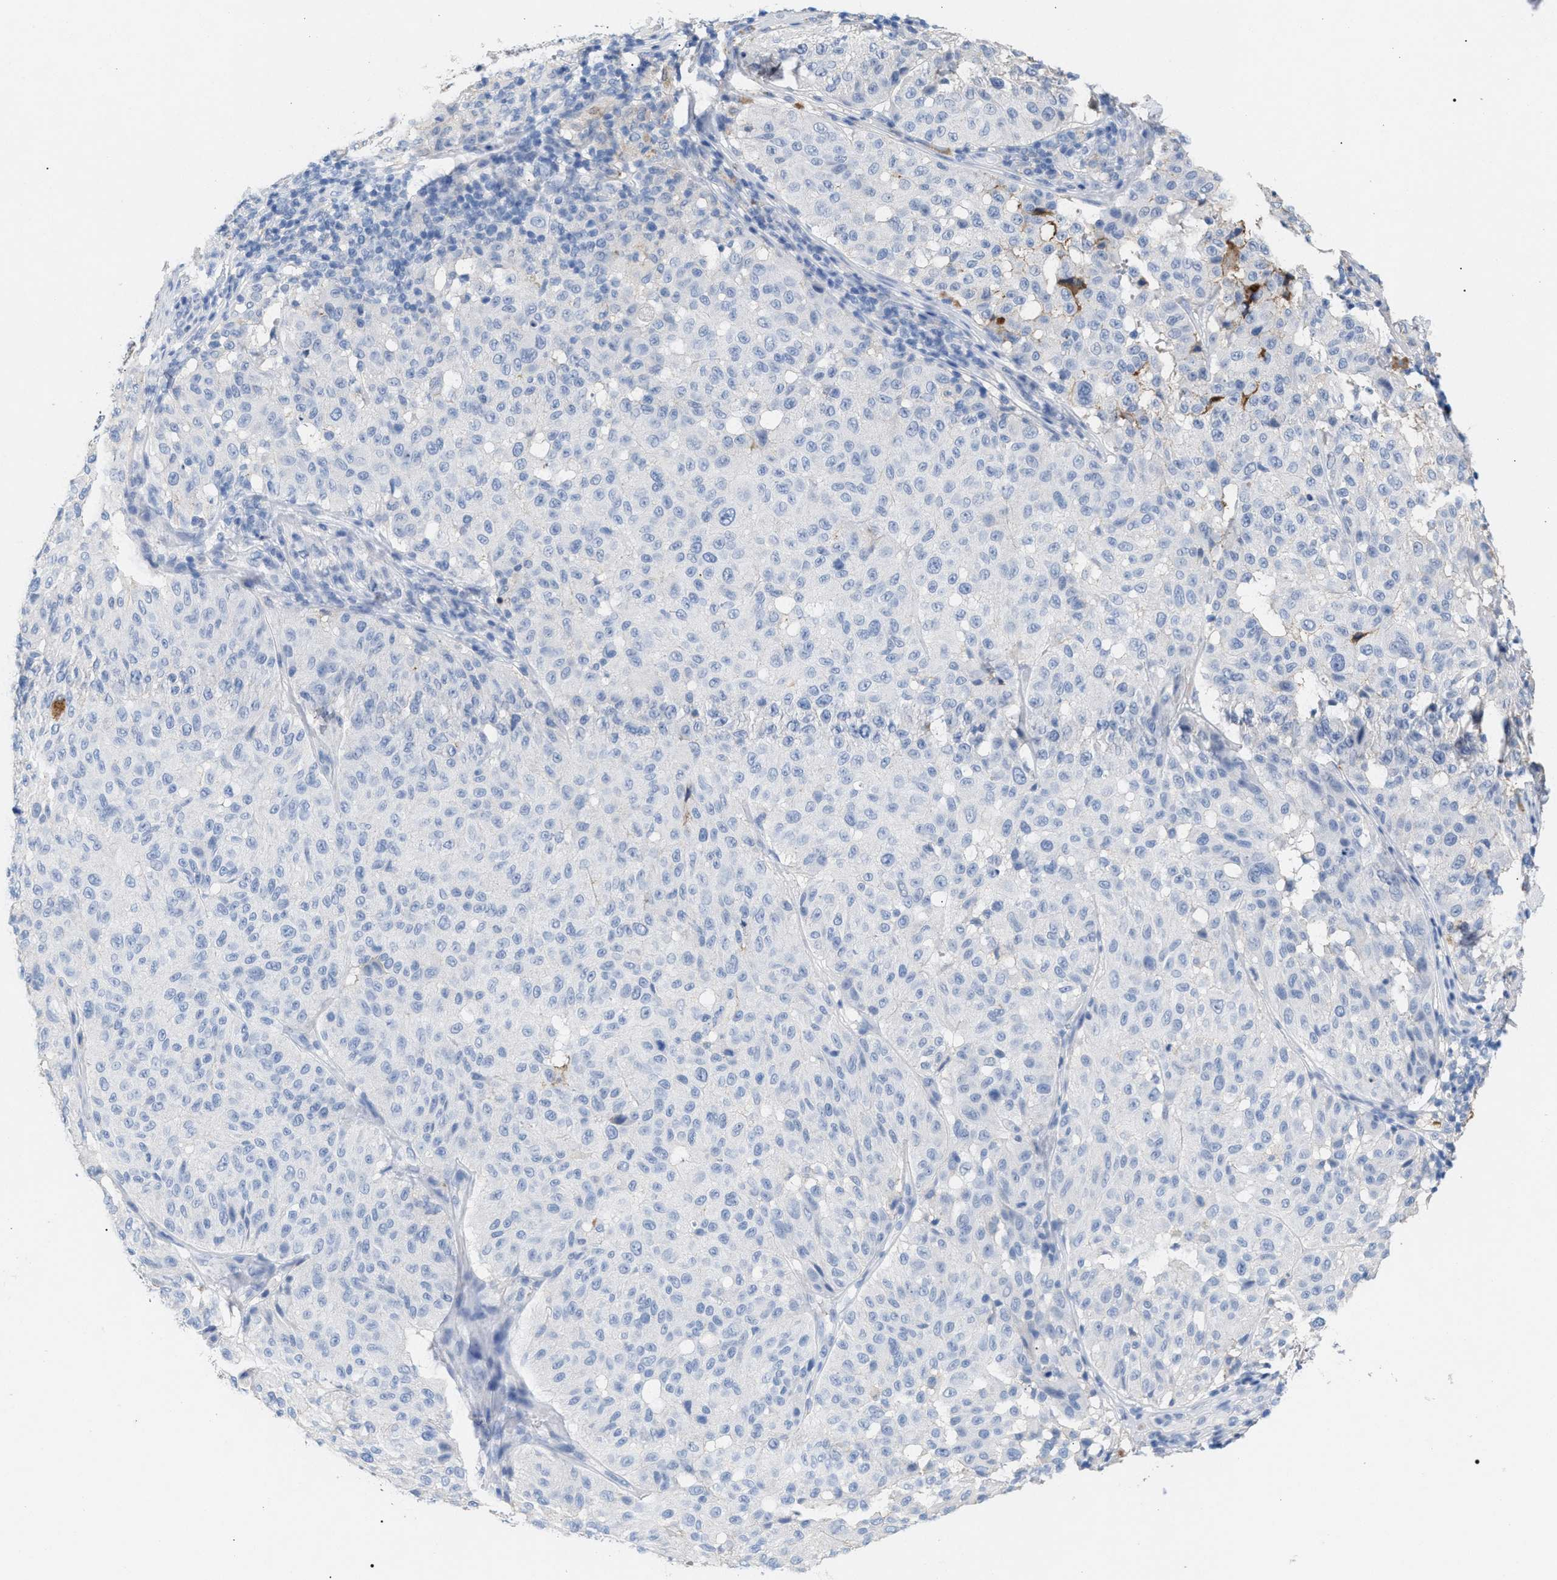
{"staining": {"intensity": "negative", "quantity": "none", "location": "none"}, "tissue": "melanoma", "cell_type": "Tumor cells", "image_type": "cancer", "snomed": [{"axis": "morphology", "description": "Malignant melanoma, NOS"}, {"axis": "topography", "description": "Skin"}], "caption": "Tumor cells show no significant expression in malignant melanoma.", "gene": "APOH", "patient": {"sex": "female", "age": 46}}